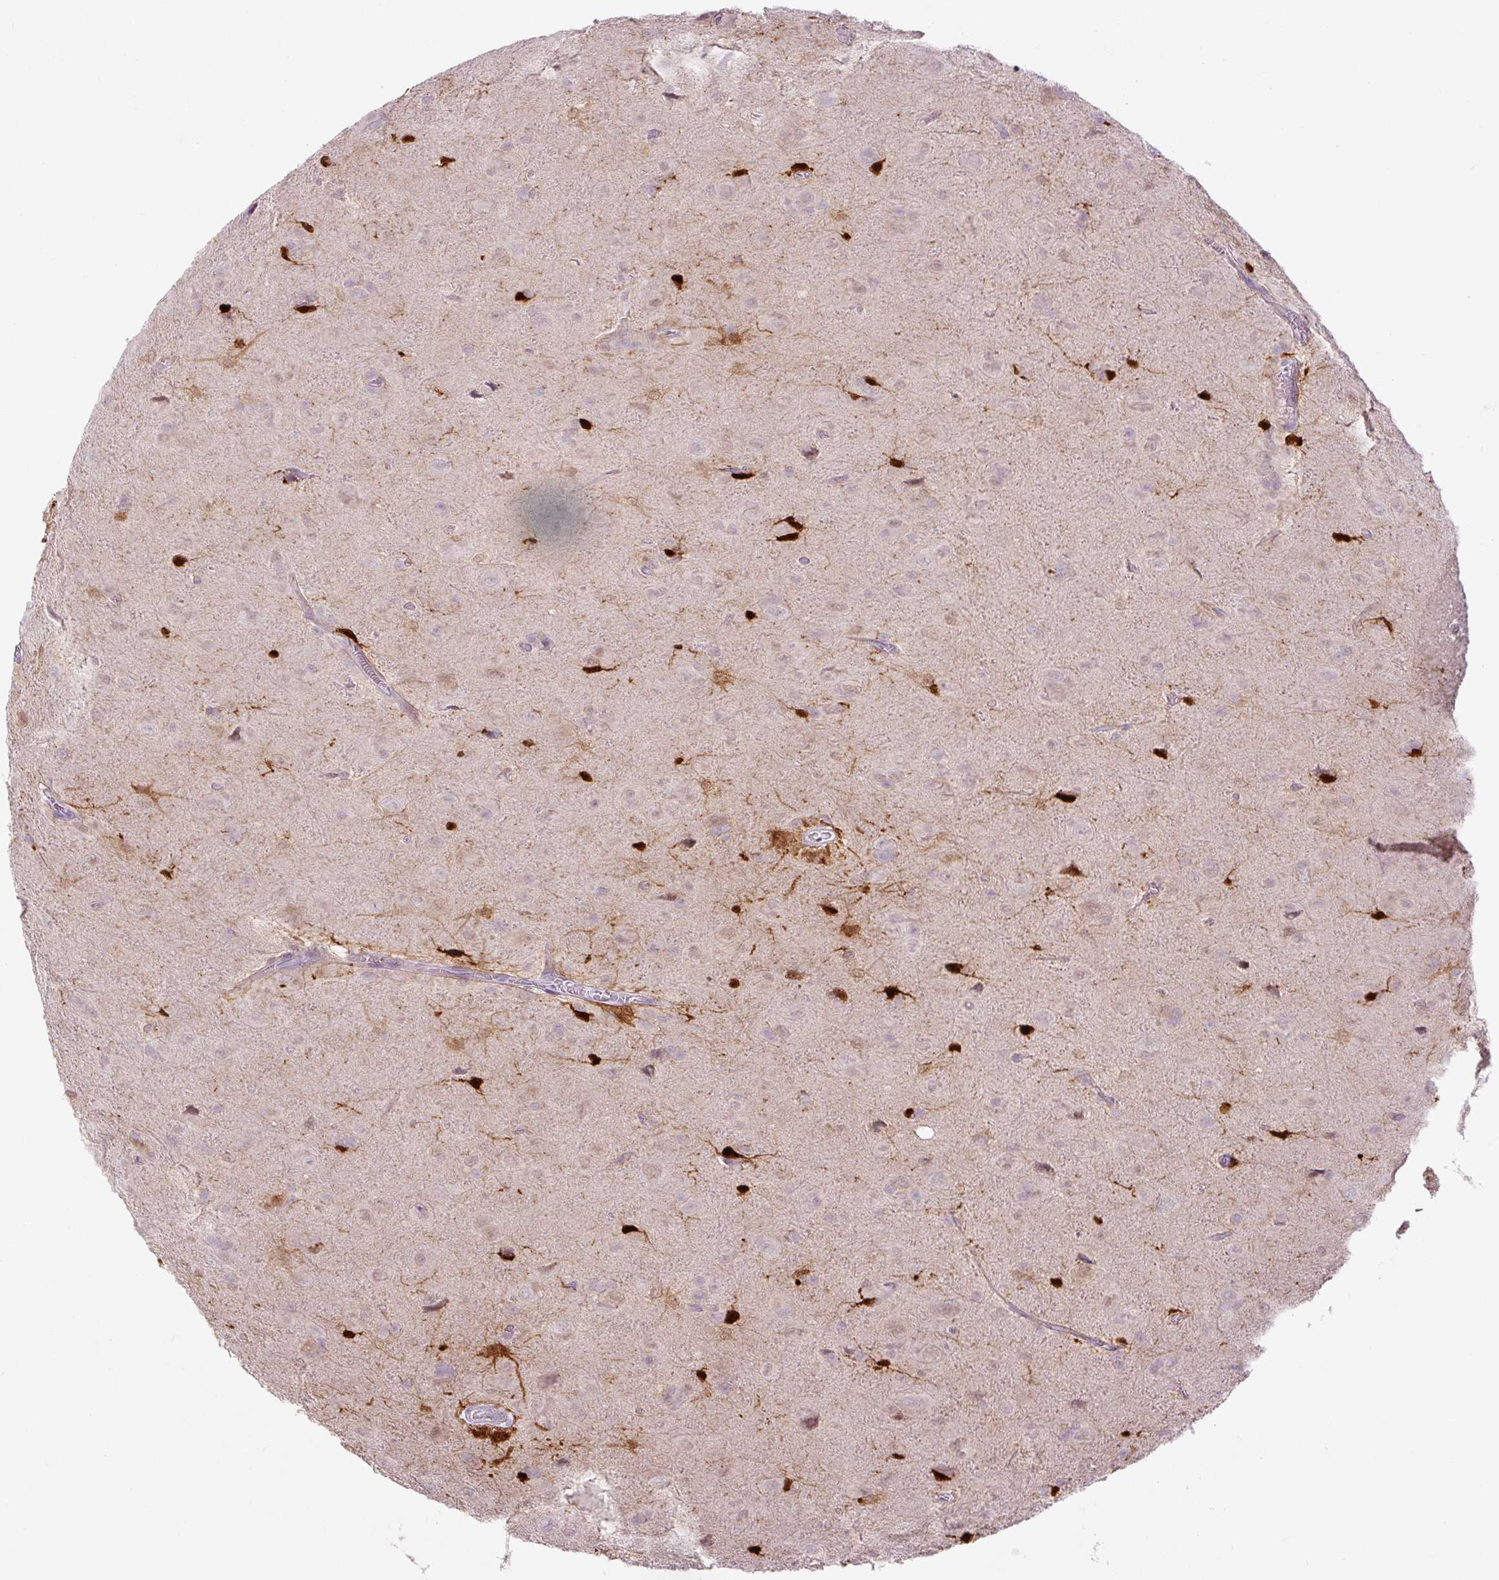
{"staining": {"intensity": "negative", "quantity": "none", "location": "none"}, "tissue": "glioma", "cell_type": "Tumor cells", "image_type": "cancer", "snomed": [{"axis": "morphology", "description": "Glioma, malignant, Low grade"}, {"axis": "topography", "description": "Brain"}], "caption": "High power microscopy histopathology image of an immunohistochemistry photomicrograph of glioma, revealing no significant expression in tumor cells.", "gene": "FABP7", "patient": {"sex": "male", "age": 58}}